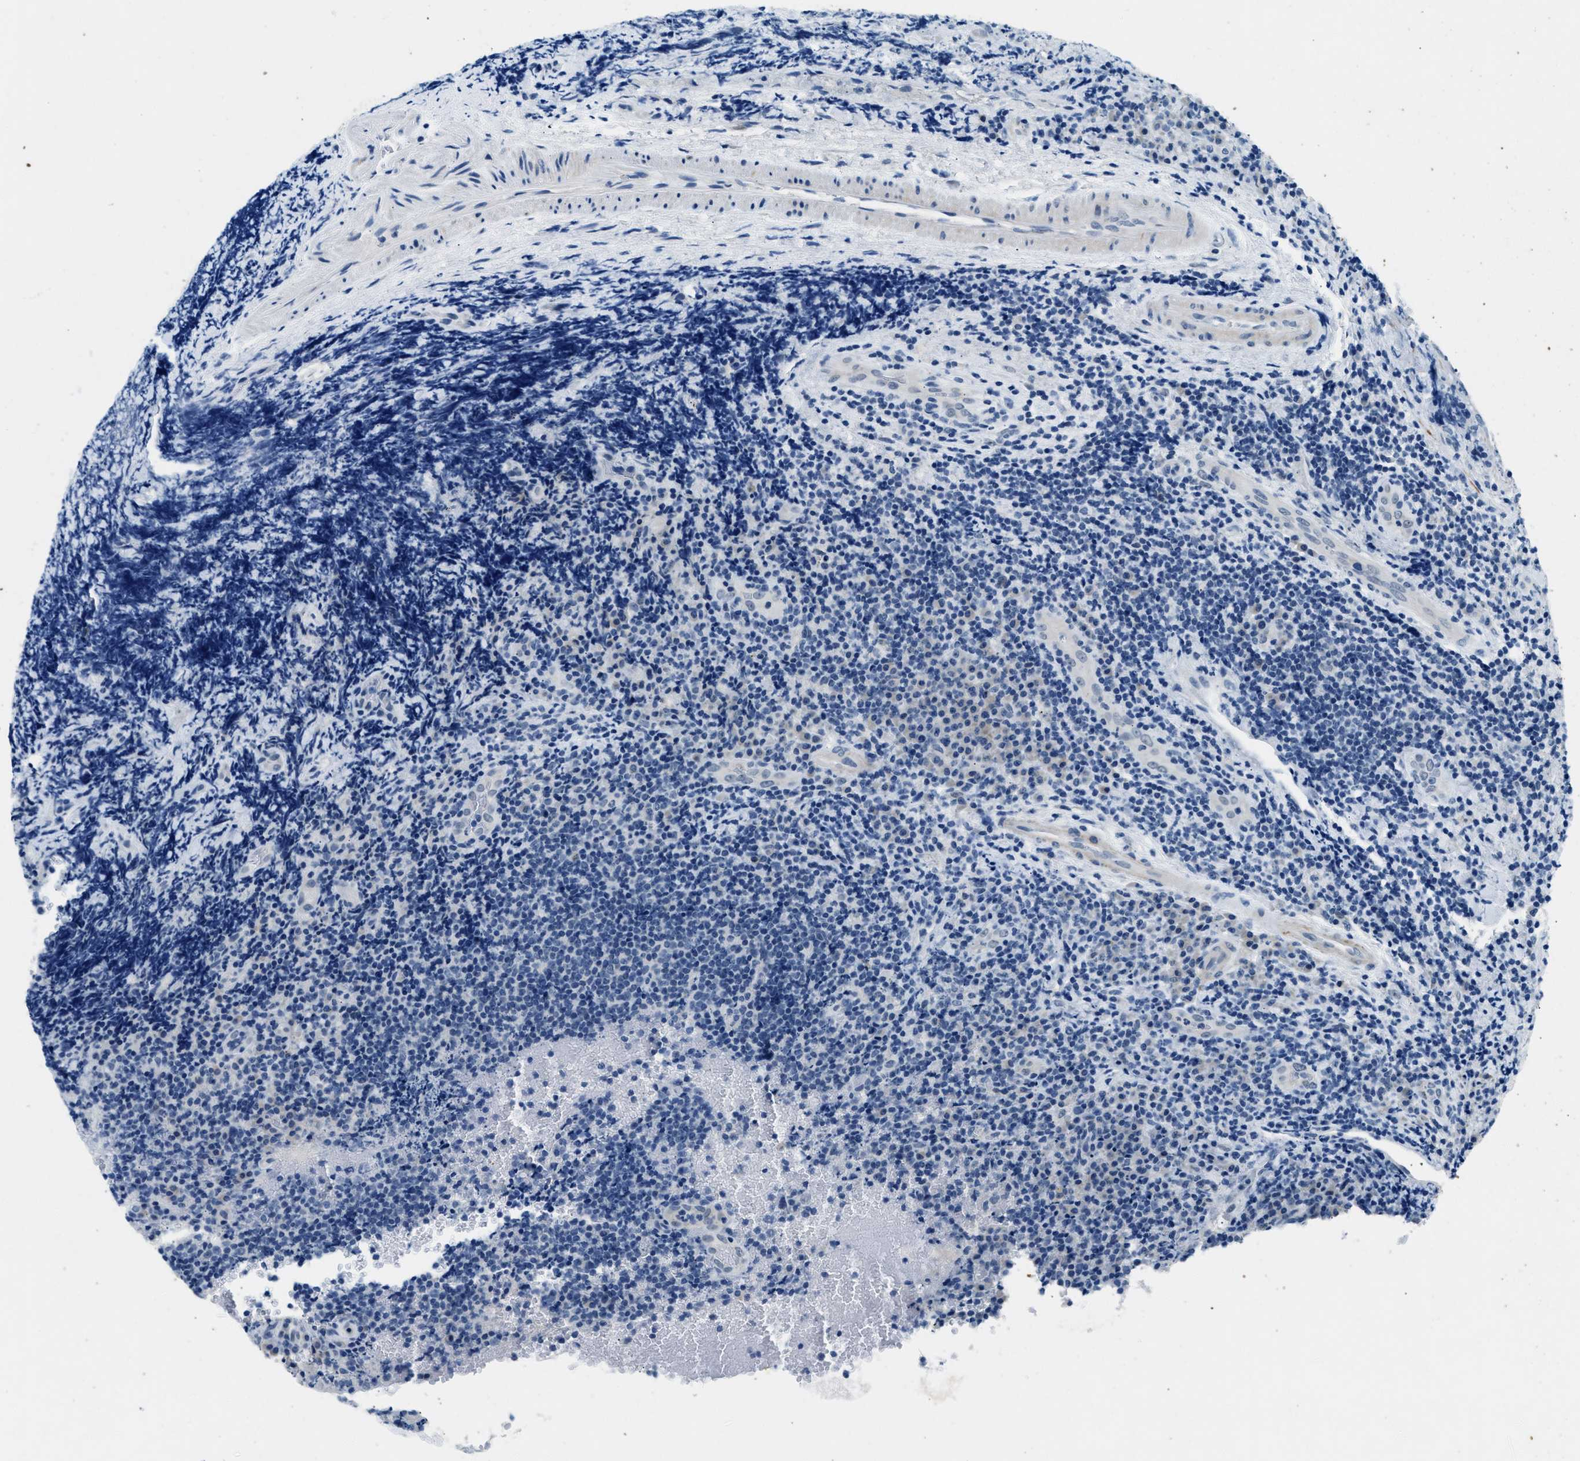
{"staining": {"intensity": "negative", "quantity": "none", "location": "none"}, "tissue": "lymphoma", "cell_type": "Tumor cells", "image_type": "cancer", "snomed": [{"axis": "morphology", "description": "Malignant lymphoma, non-Hodgkin's type, High grade"}, {"axis": "topography", "description": "Tonsil"}], "caption": "A micrograph of lymphoma stained for a protein shows no brown staining in tumor cells.", "gene": "CFAP20", "patient": {"sex": "female", "age": 36}}